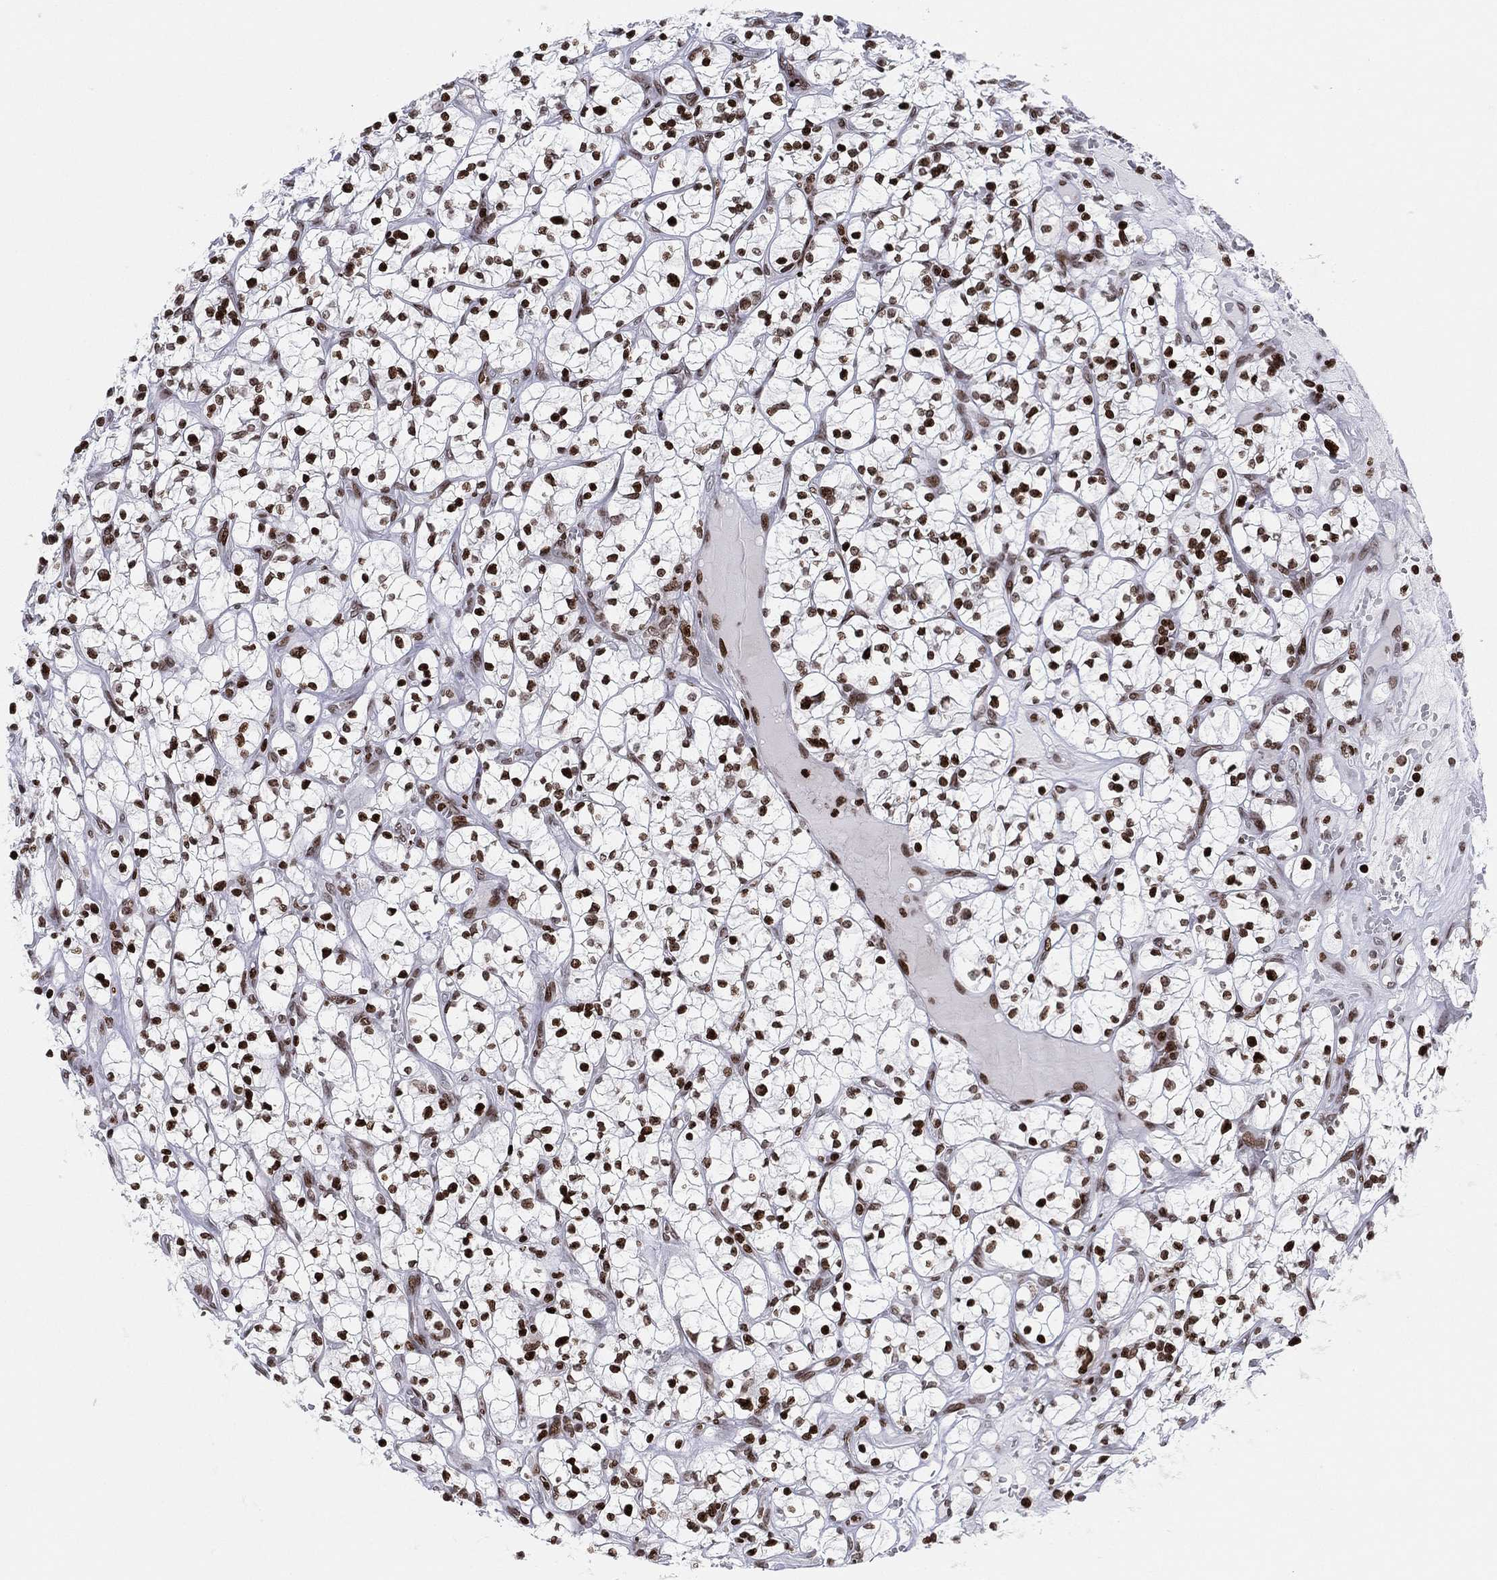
{"staining": {"intensity": "strong", "quantity": "25%-75%", "location": "nuclear"}, "tissue": "renal cancer", "cell_type": "Tumor cells", "image_type": "cancer", "snomed": [{"axis": "morphology", "description": "Adenocarcinoma, NOS"}, {"axis": "topography", "description": "Kidney"}], "caption": "A brown stain labels strong nuclear expression of a protein in human renal cancer tumor cells.", "gene": "MFSD14A", "patient": {"sex": "female", "age": 64}}